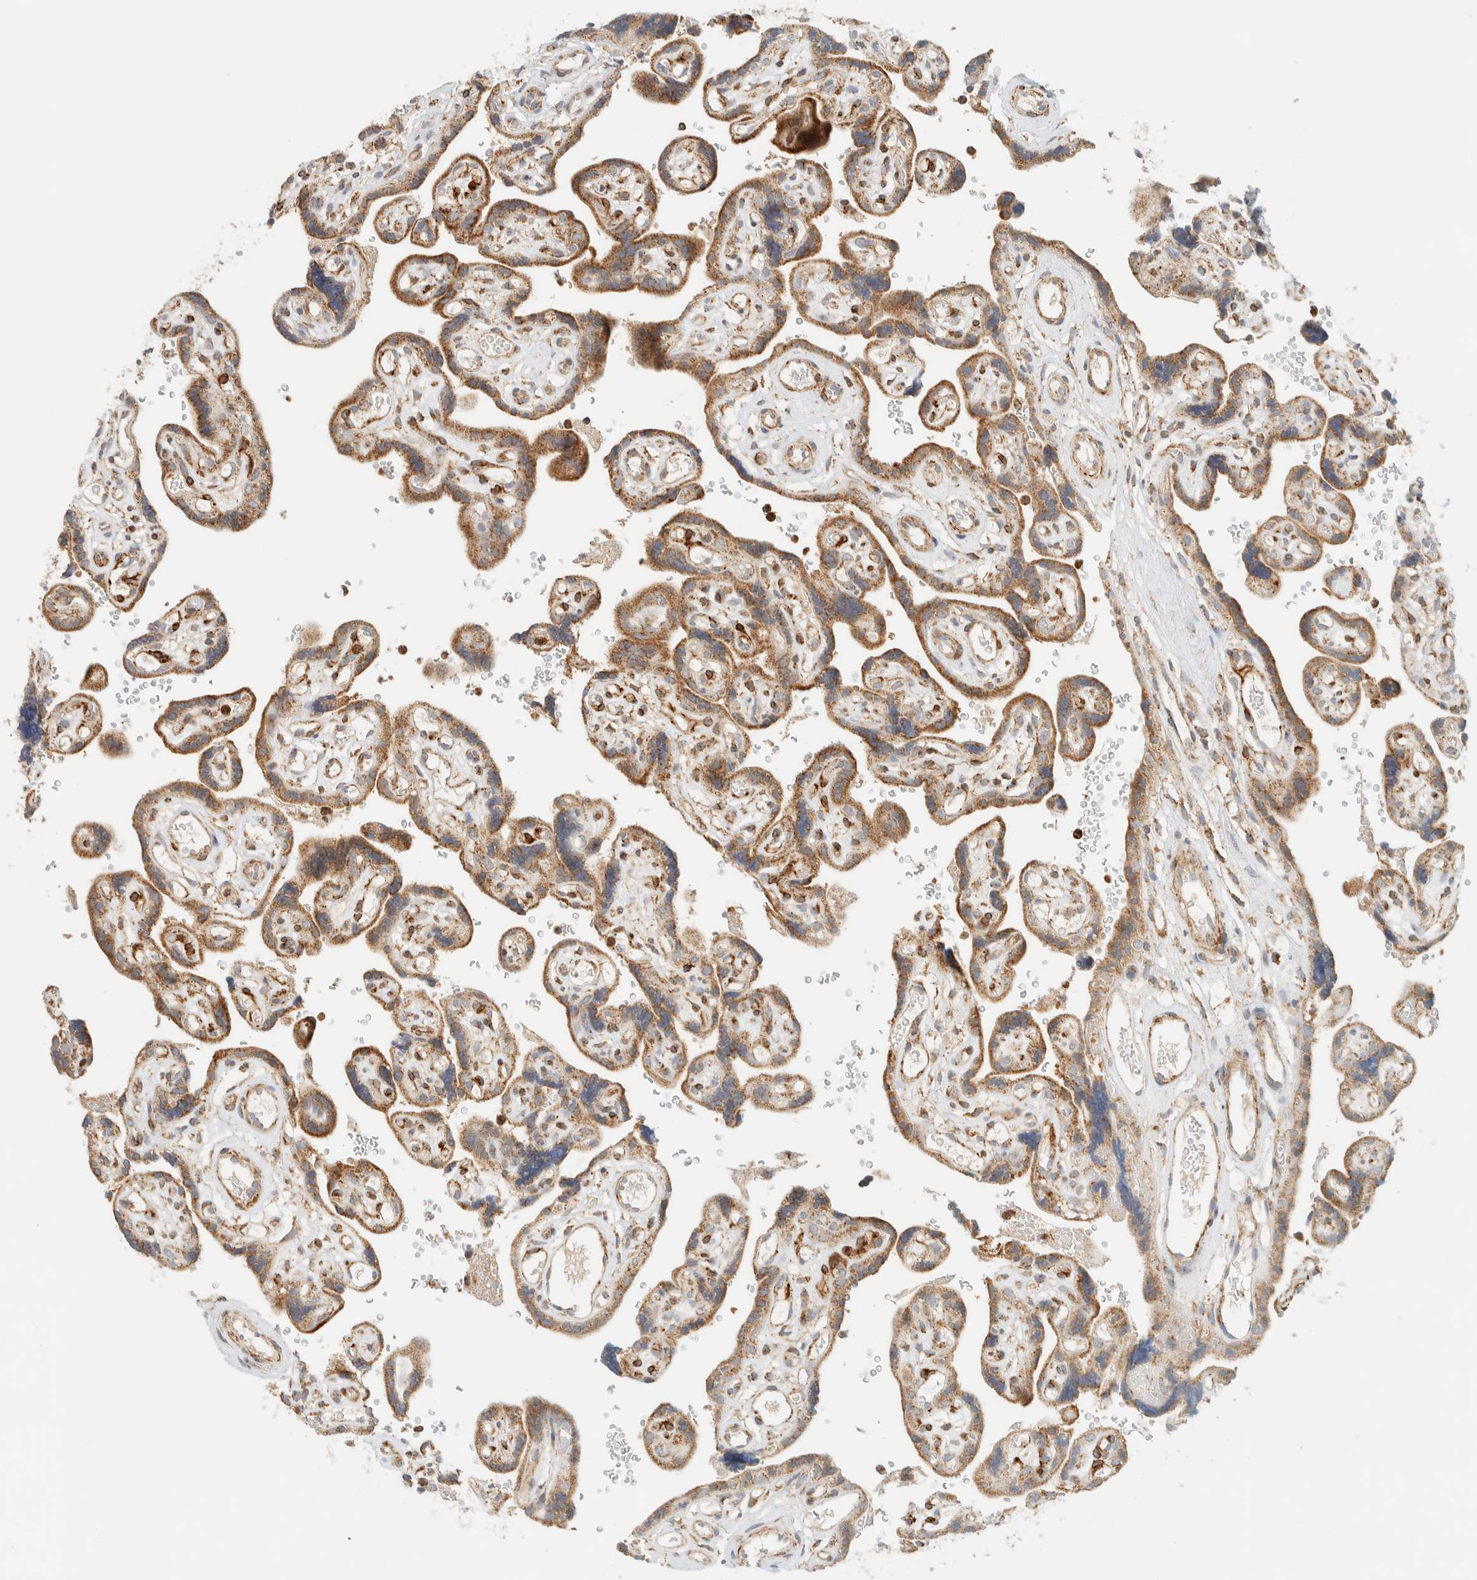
{"staining": {"intensity": "moderate", "quantity": ">75%", "location": "cytoplasmic/membranous"}, "tissue": "placenta", "cell_type": "Decidual cells", "image_type": "normal", "snomed": [{"axis": "morphology", "description": "Normal tissue, NOS"}, {"axis": "topography", "description": "Placenta"}], "caption": "This histopathology image shows IHC staining of benign placenta, with medium moderate cytoplasmic/membranous positivity in approximately >75% of decidual cells.", "gene": "KIFAP3", "patient": {"sex": "female", "age": 30}}